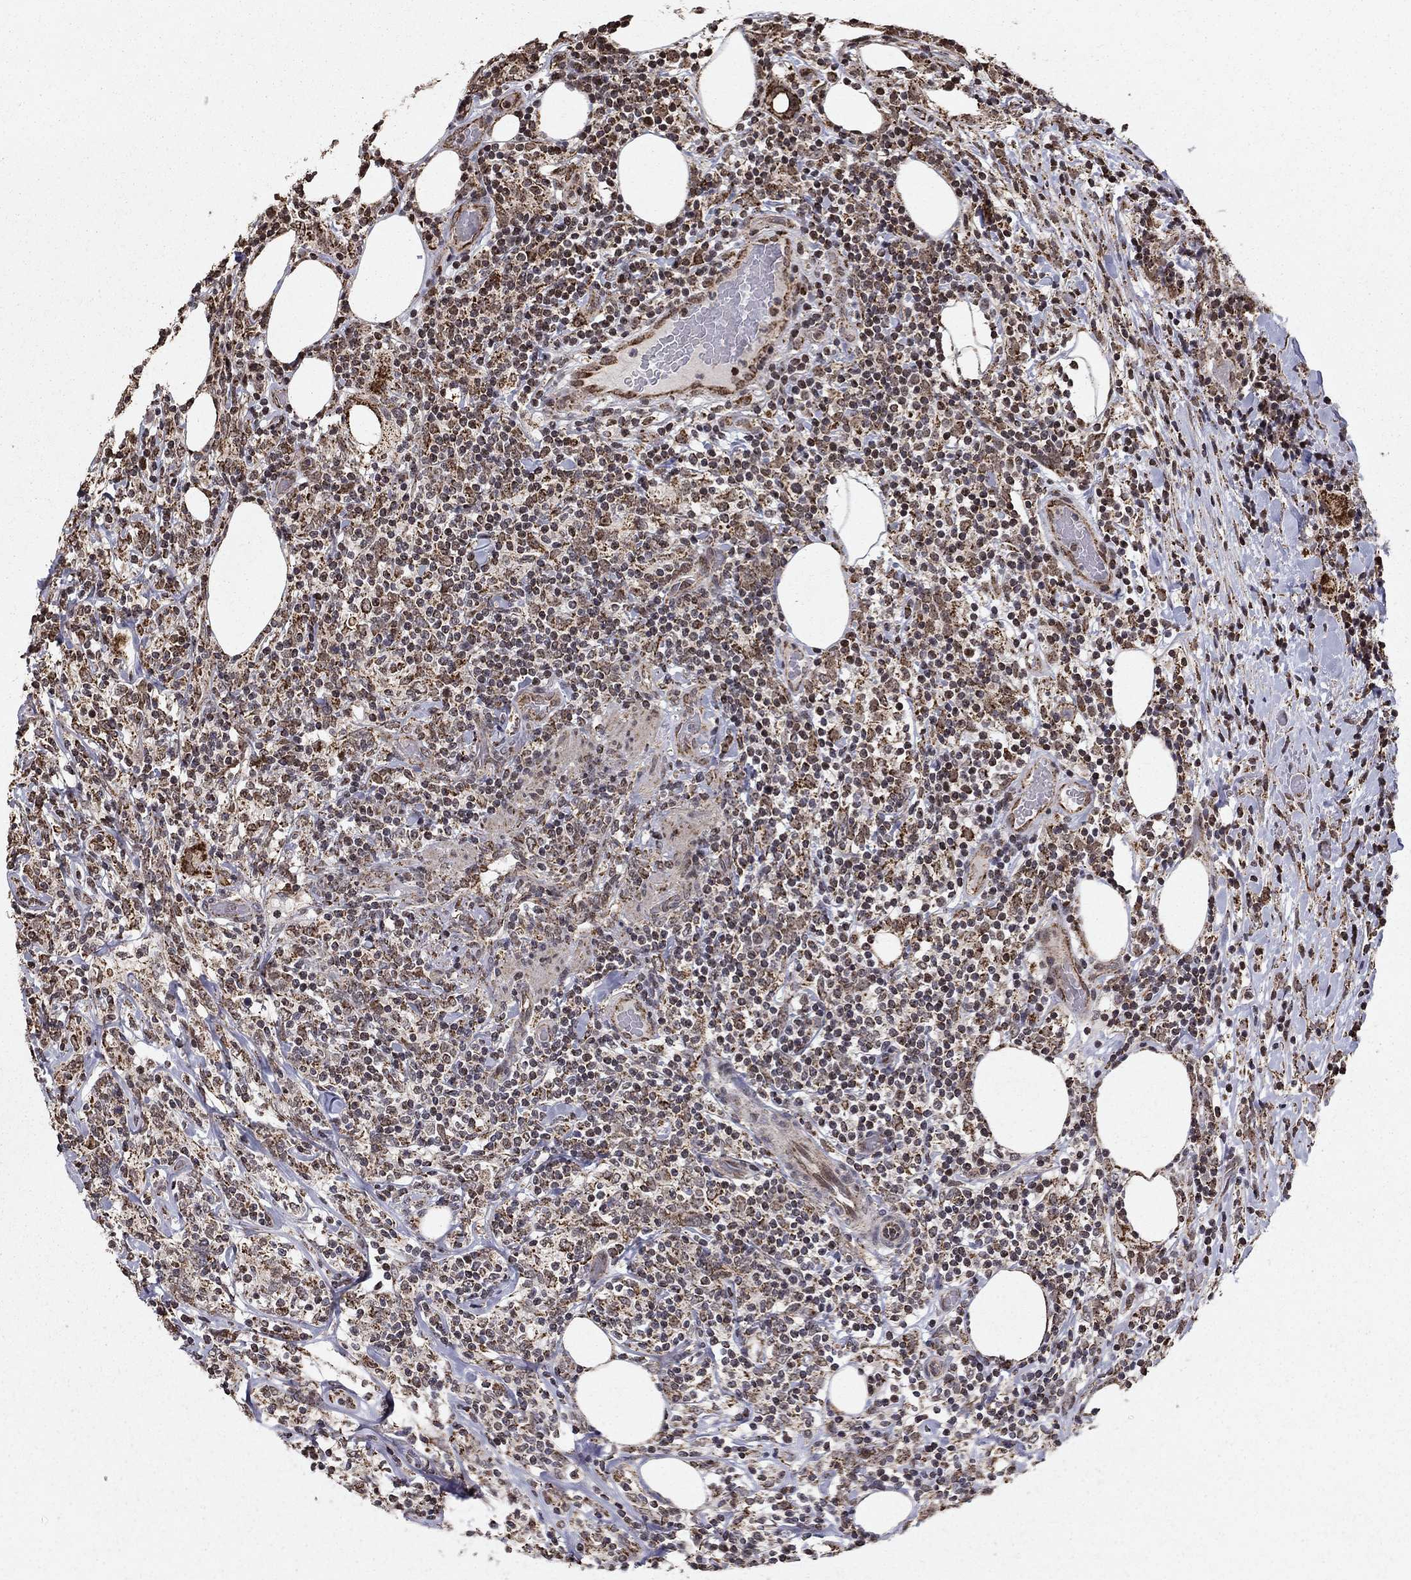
{"staining": {"intensity": "negative", "quantity": "none", "location": "none"}, "tissue": "lymphoma", "cell_type": "Tumor cells", "image_type": "cancer", "snomed": [{"axis": "morphology", "description": "Malignant lymphoma, non-Hodgkin's type, High grade"}, {"axis": "topography", "description": "Lymph node"}], "caption": "Tumor cells show no significant protein expression in lymphoma.", "gene": "ACOT13", "patient": {"sex": "female", "age": 84}}